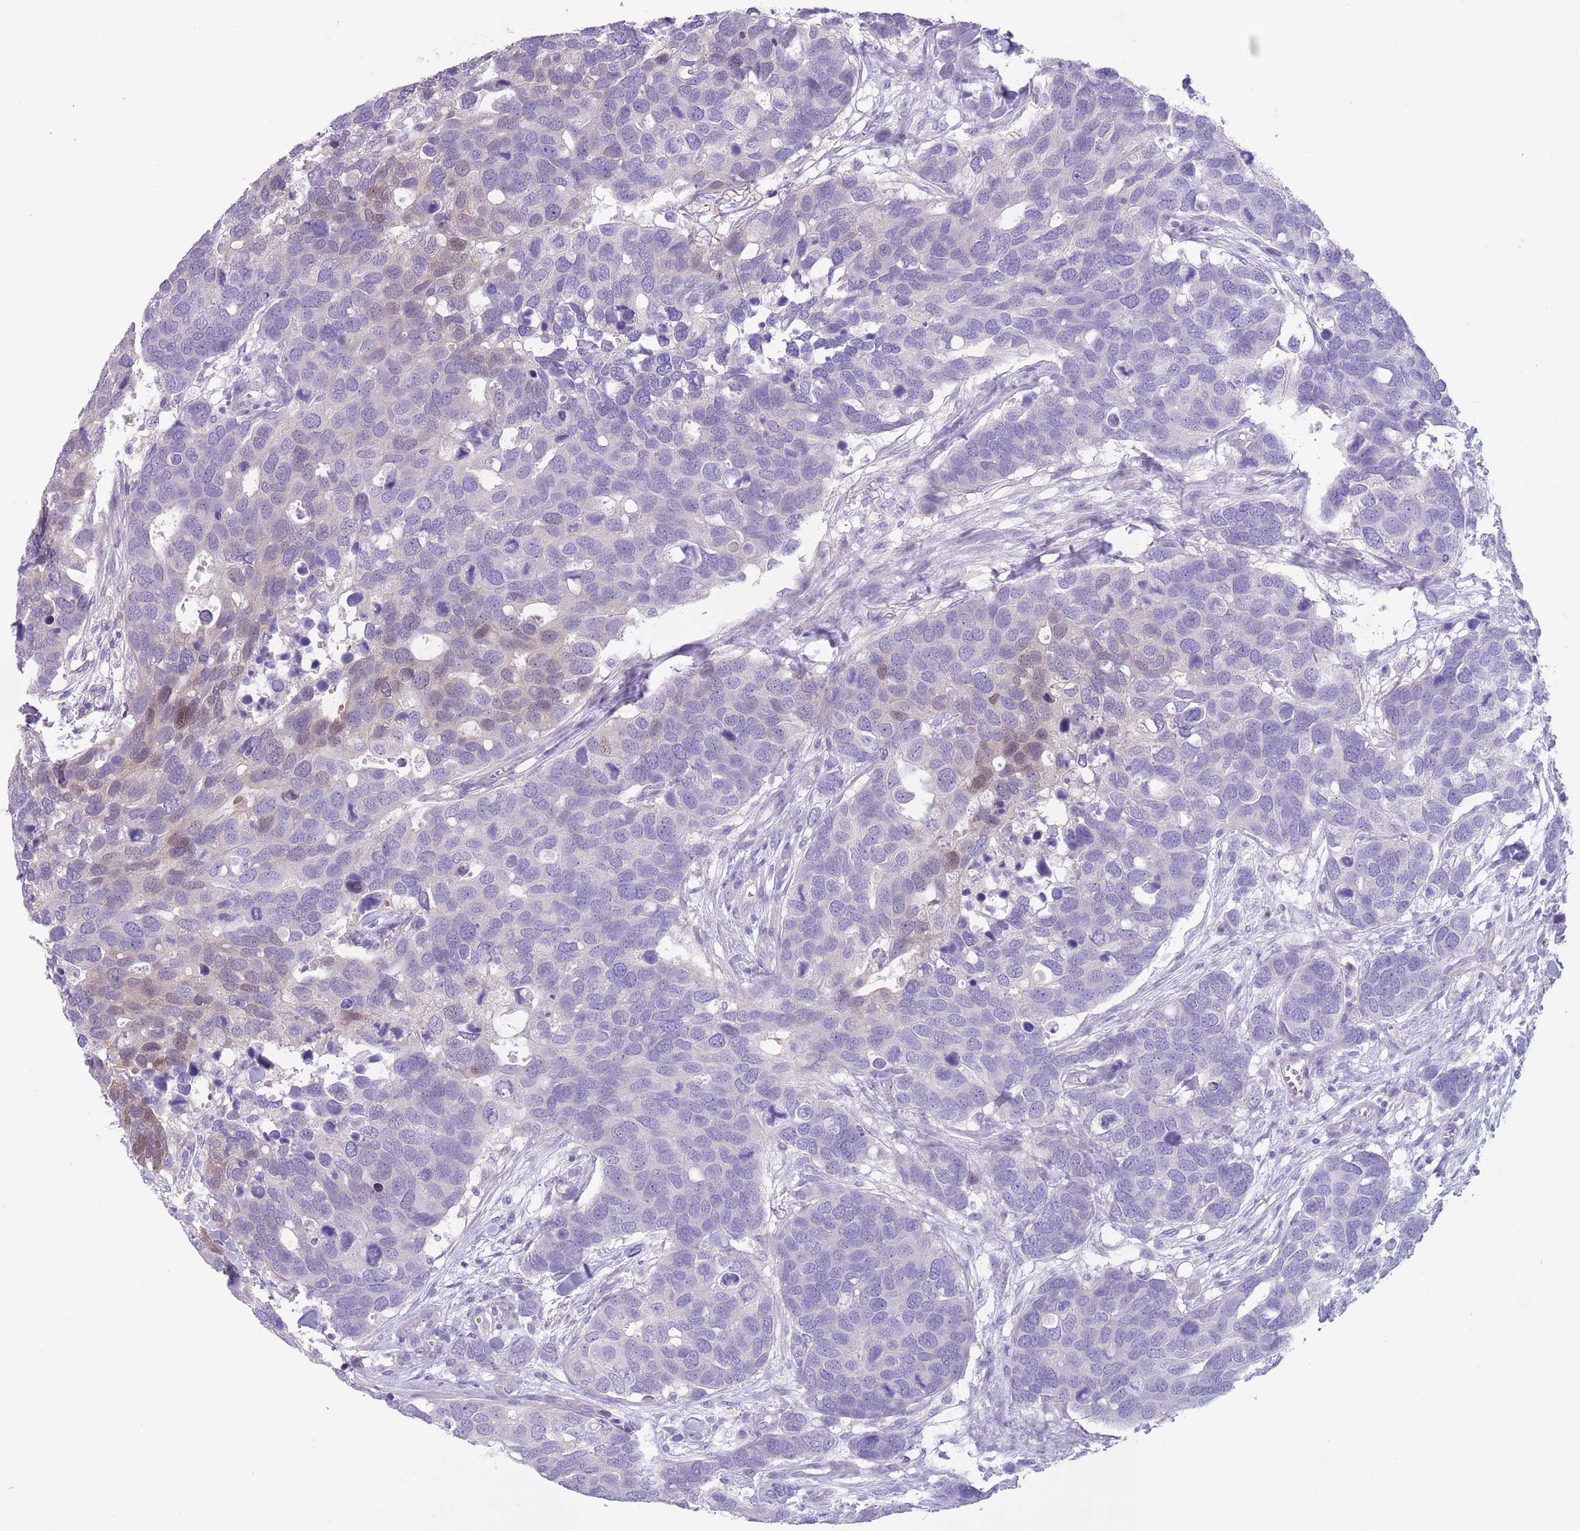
{"staining": {"intensity": "moderate", "quantity": "<25%", "location": "nuclear"}, "tissue": "breast cancer", "cell_type": "Tumor cells", "image_type": "cancer", "snomed": [{"axis": "morphology", "description": "Duct carcinoma"}, {"axis": "topography", "description": "Breast"}], "caption": "An IHC photomicrograph of neoplastic tissue is shown. Protein staining in brown highlights moderate nuclear positivity in invasive ductal carcinoma (breast) within tumor cells.", "gene": "ZNF14", "patient": {"sex": "female", "age": 83}}